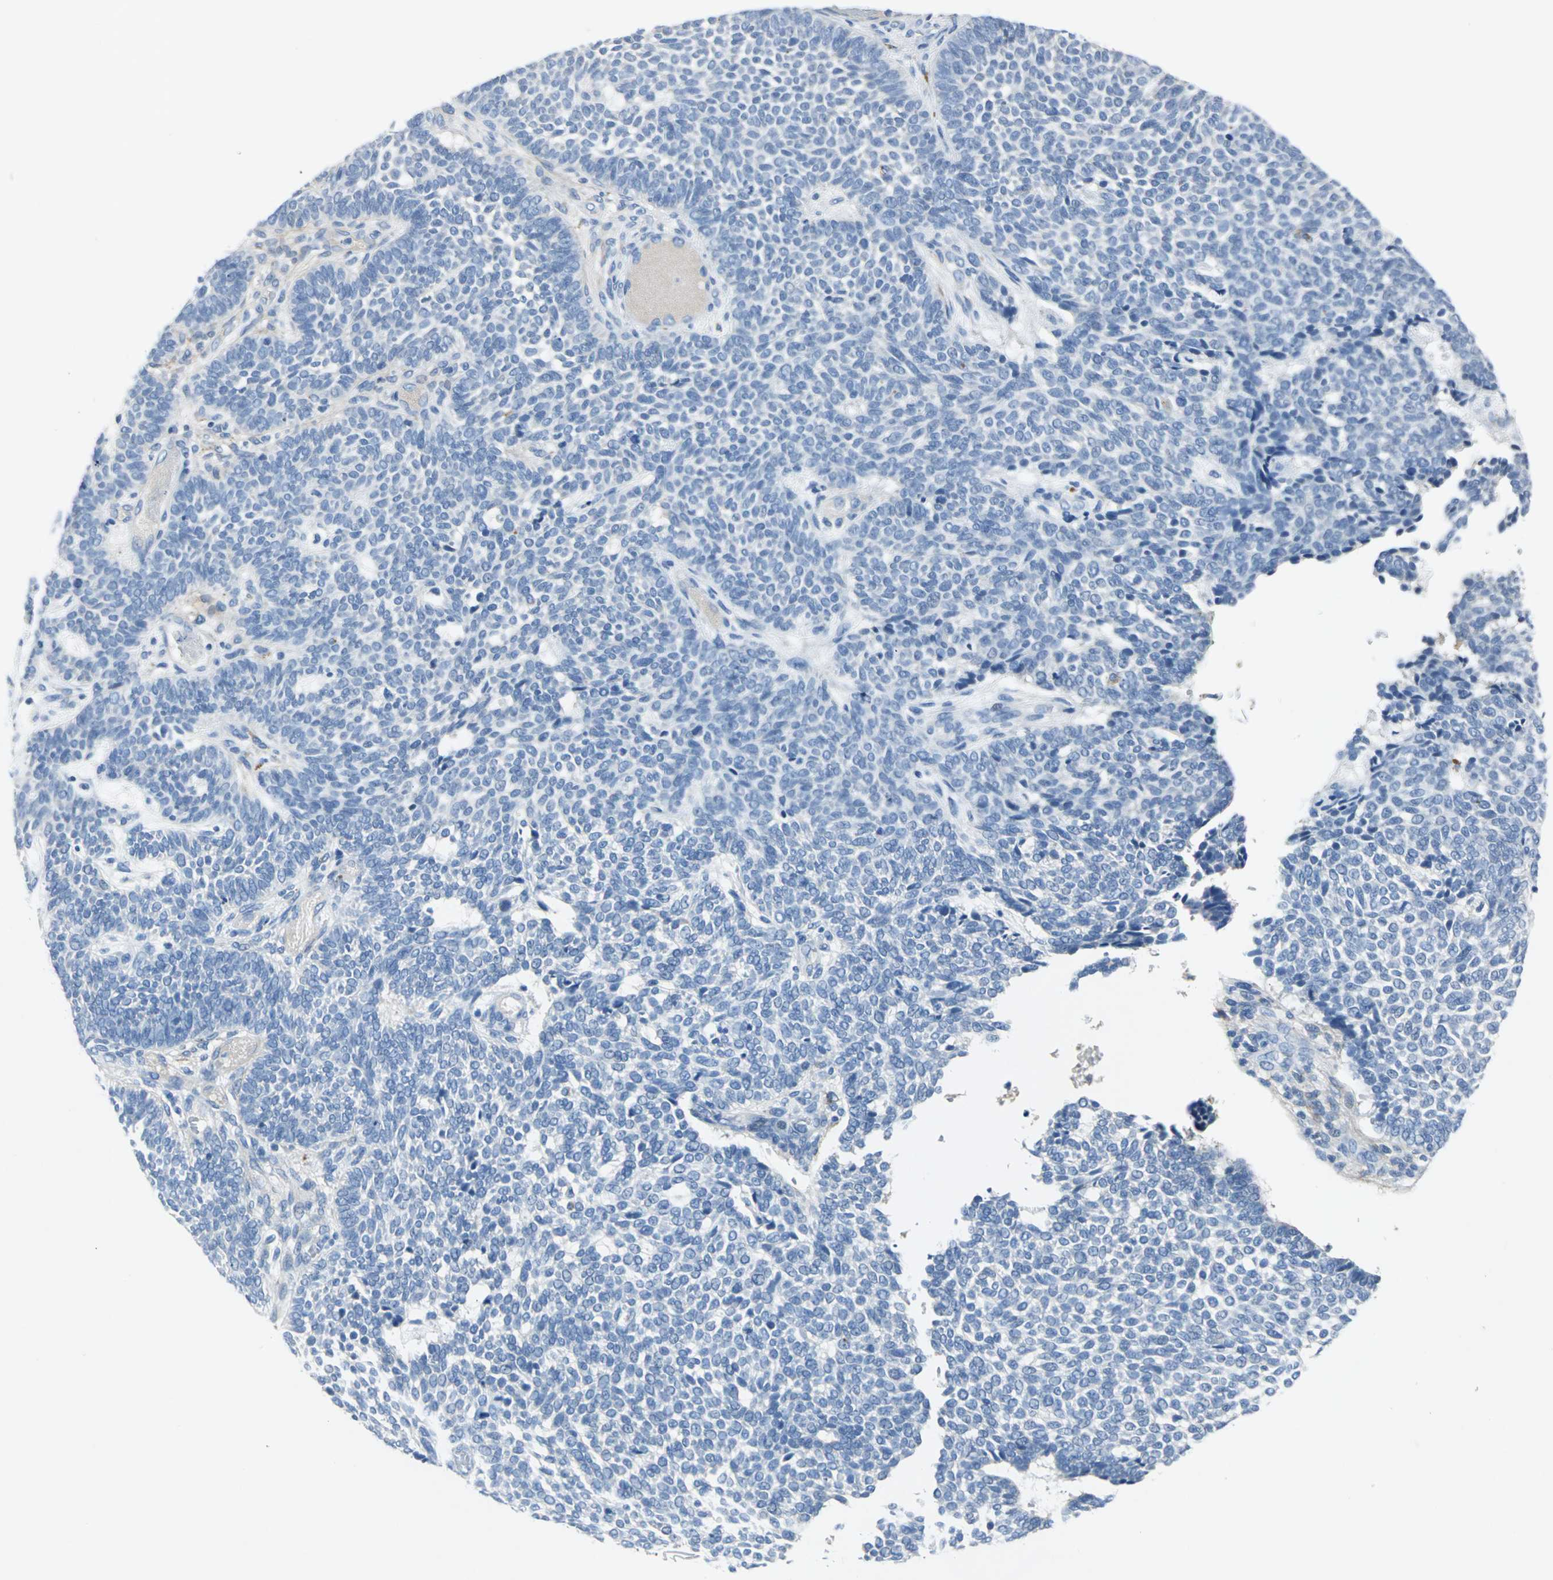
{"staining": {"intensity": "negative", "quantity": "none", "location": "none"}, "tissue": "skin cancer", "cell_type": "Tumor cells", "image_type": "cancer", "snomed": [{"axis": "morphology", "description": "Normal tissue, NOS"}, {"axis": "morphology", "description": "Basal cell carcinoma"}, {"axis": "topography", "description": "Skin"}], "caption": "A histopathology image of human skin cancer is negative for staining in tumor cells.", "gene": "EFNB3", "patient": {"sex": "male", "age": 87}}